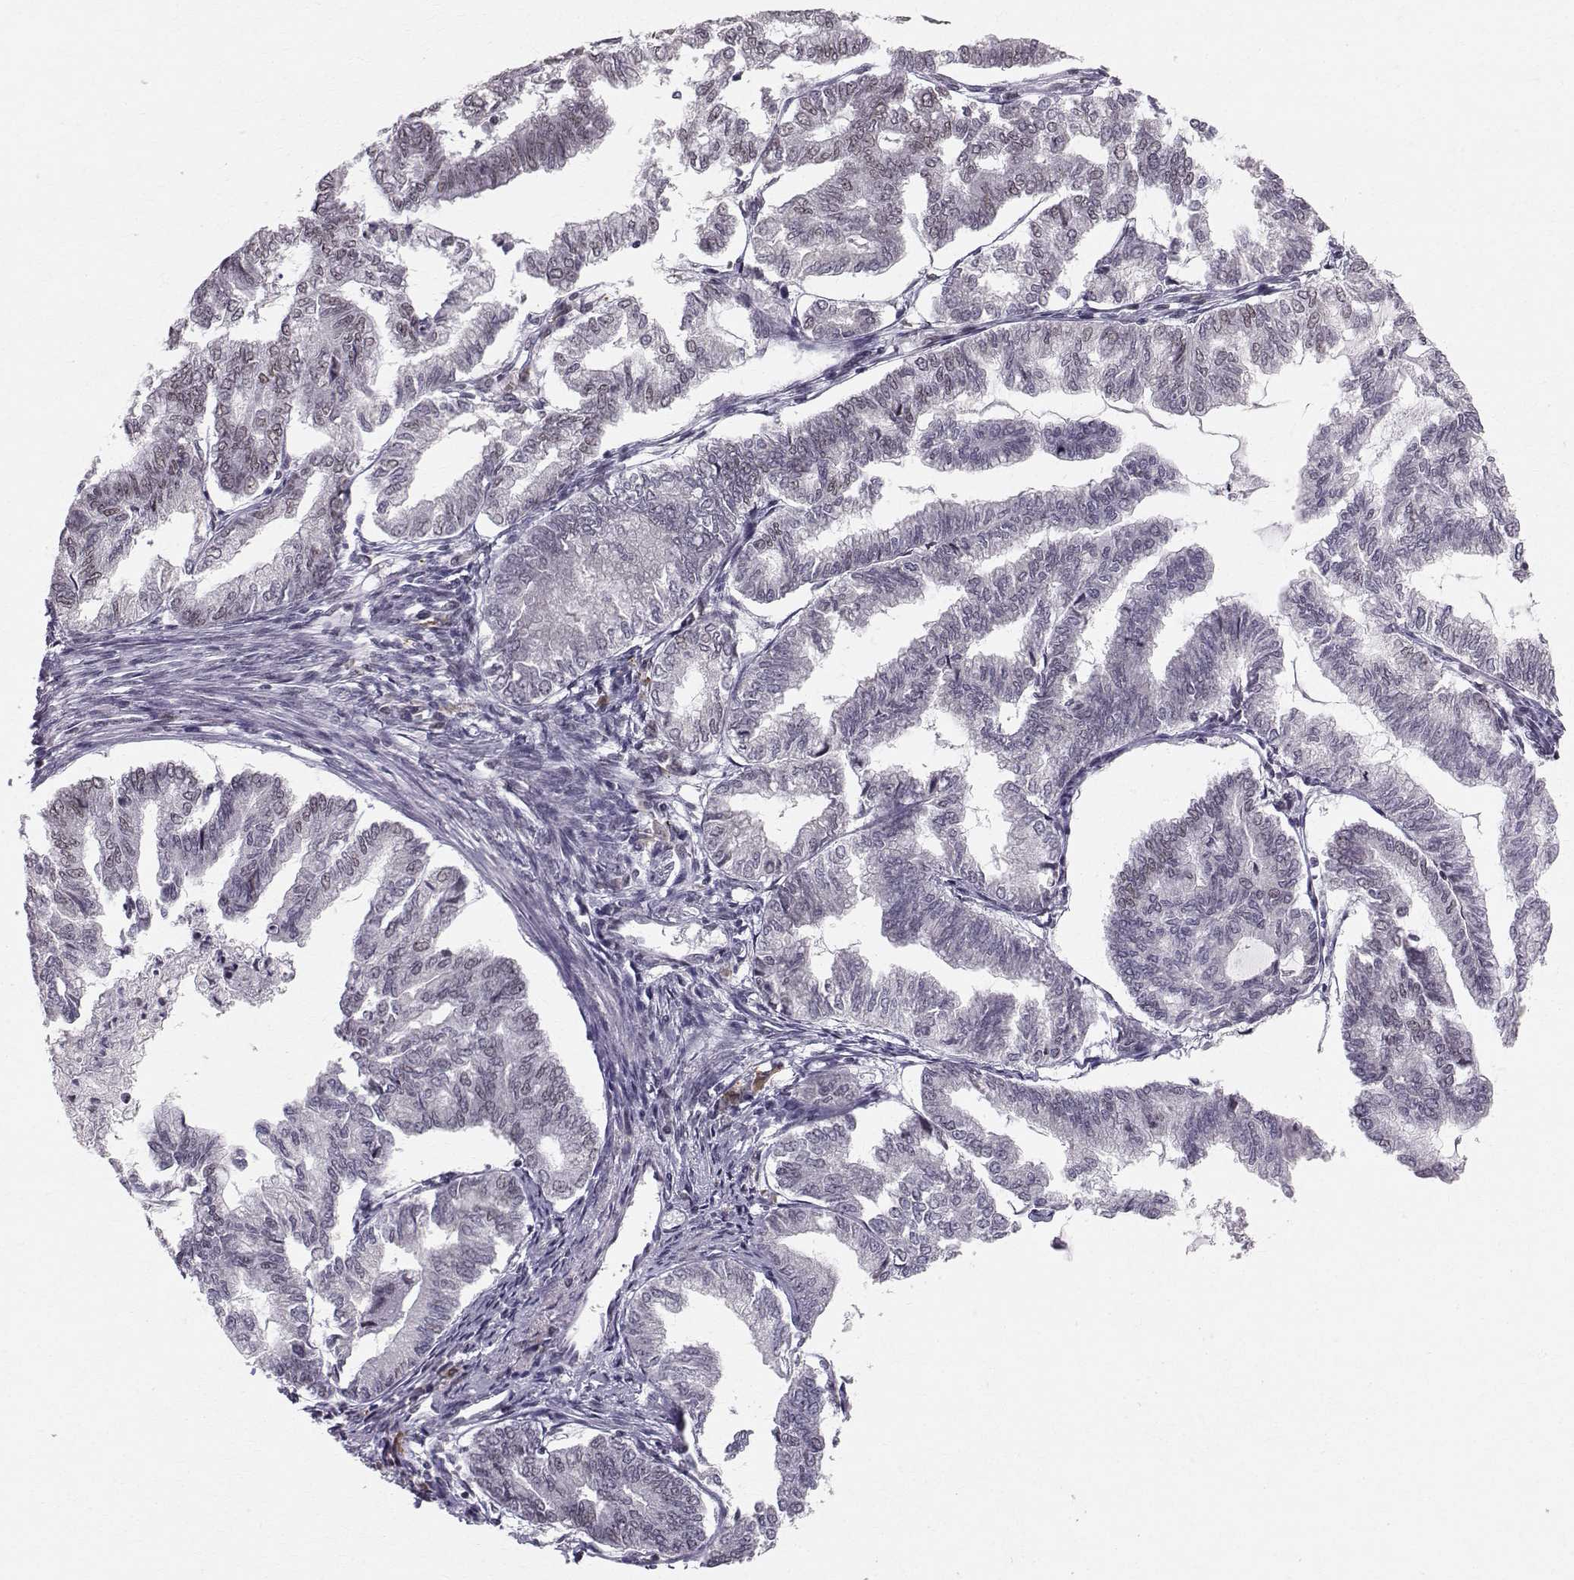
{"staining": {"intensity": "negative", "quantity": "none", "location": "none"}, "tissue": "endometrial cancer", "cell_type": "Tumor cells", "image_type": "cancer", "snomed": [{"axis": "morphology", "description": "Adenocarcinoma, NOS"}, {"axis": "topography", "description": "Endometrium"}], "caption": "Protein analysis of adenocarcinoma (endometrial) reveals no significant positivity in tumor cells.", "gene": "RPP38", "patient": {"sex": "female", "age": 79}}